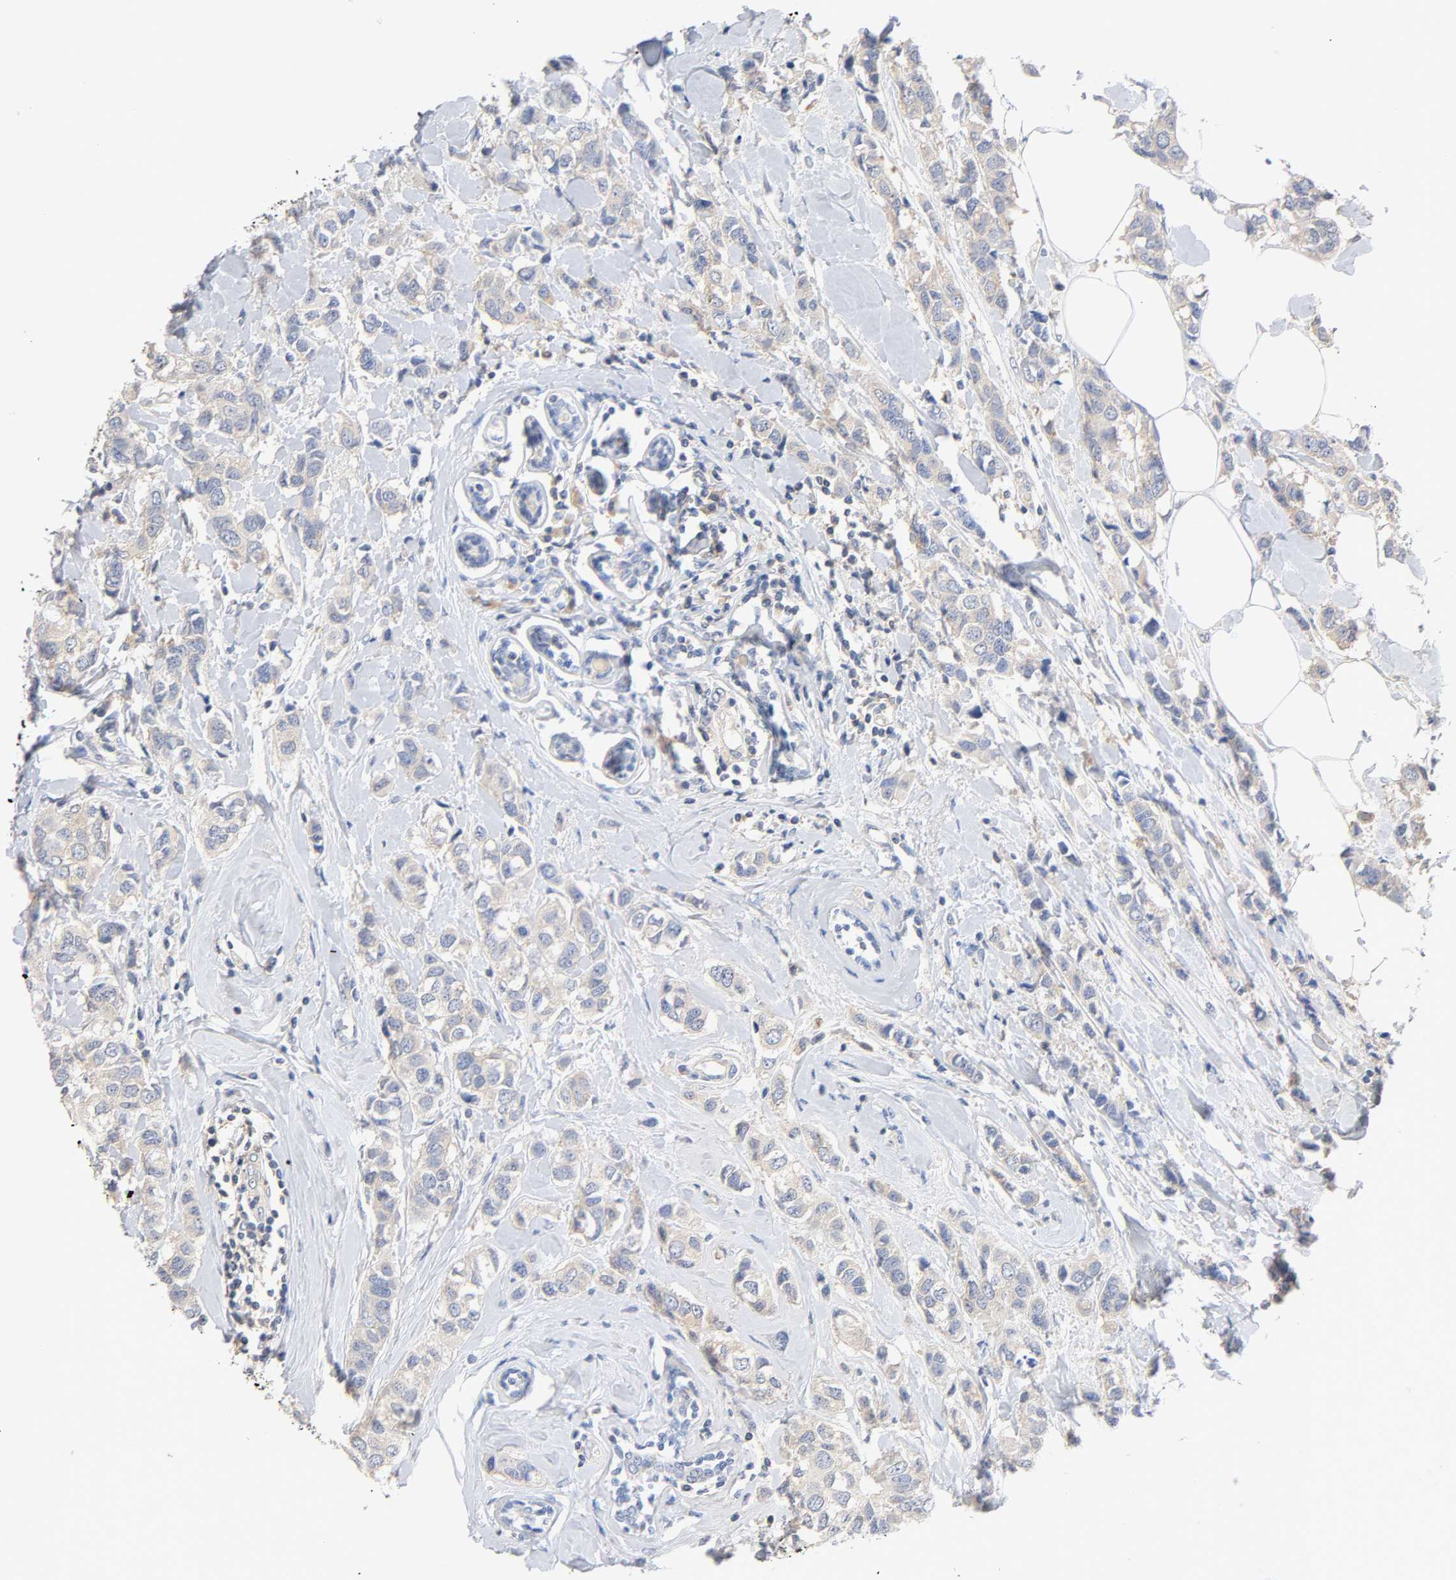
{"staining": {"intensity": "weak", "quantity": ">75%", "location": "cytoplasmic/membranous"}, "tissue": "breast cancer", "cell_type": "Tumor cells", "image_type": "cancer", "snomed": [{"axis": "morphology", "description": "Duct carcinoma"}, {"axis": "topography", "description": "Breast"}], "caption": "Protein staining shows weak cytoplasmic/membranous expression in about >75% of tumor cells in breast invasive ductal carcinoma. (Brightfield microscopy of DAB IHC at high magnification).", "gene": "MALT1", "patient": {"sex": "female", "age": 50}}